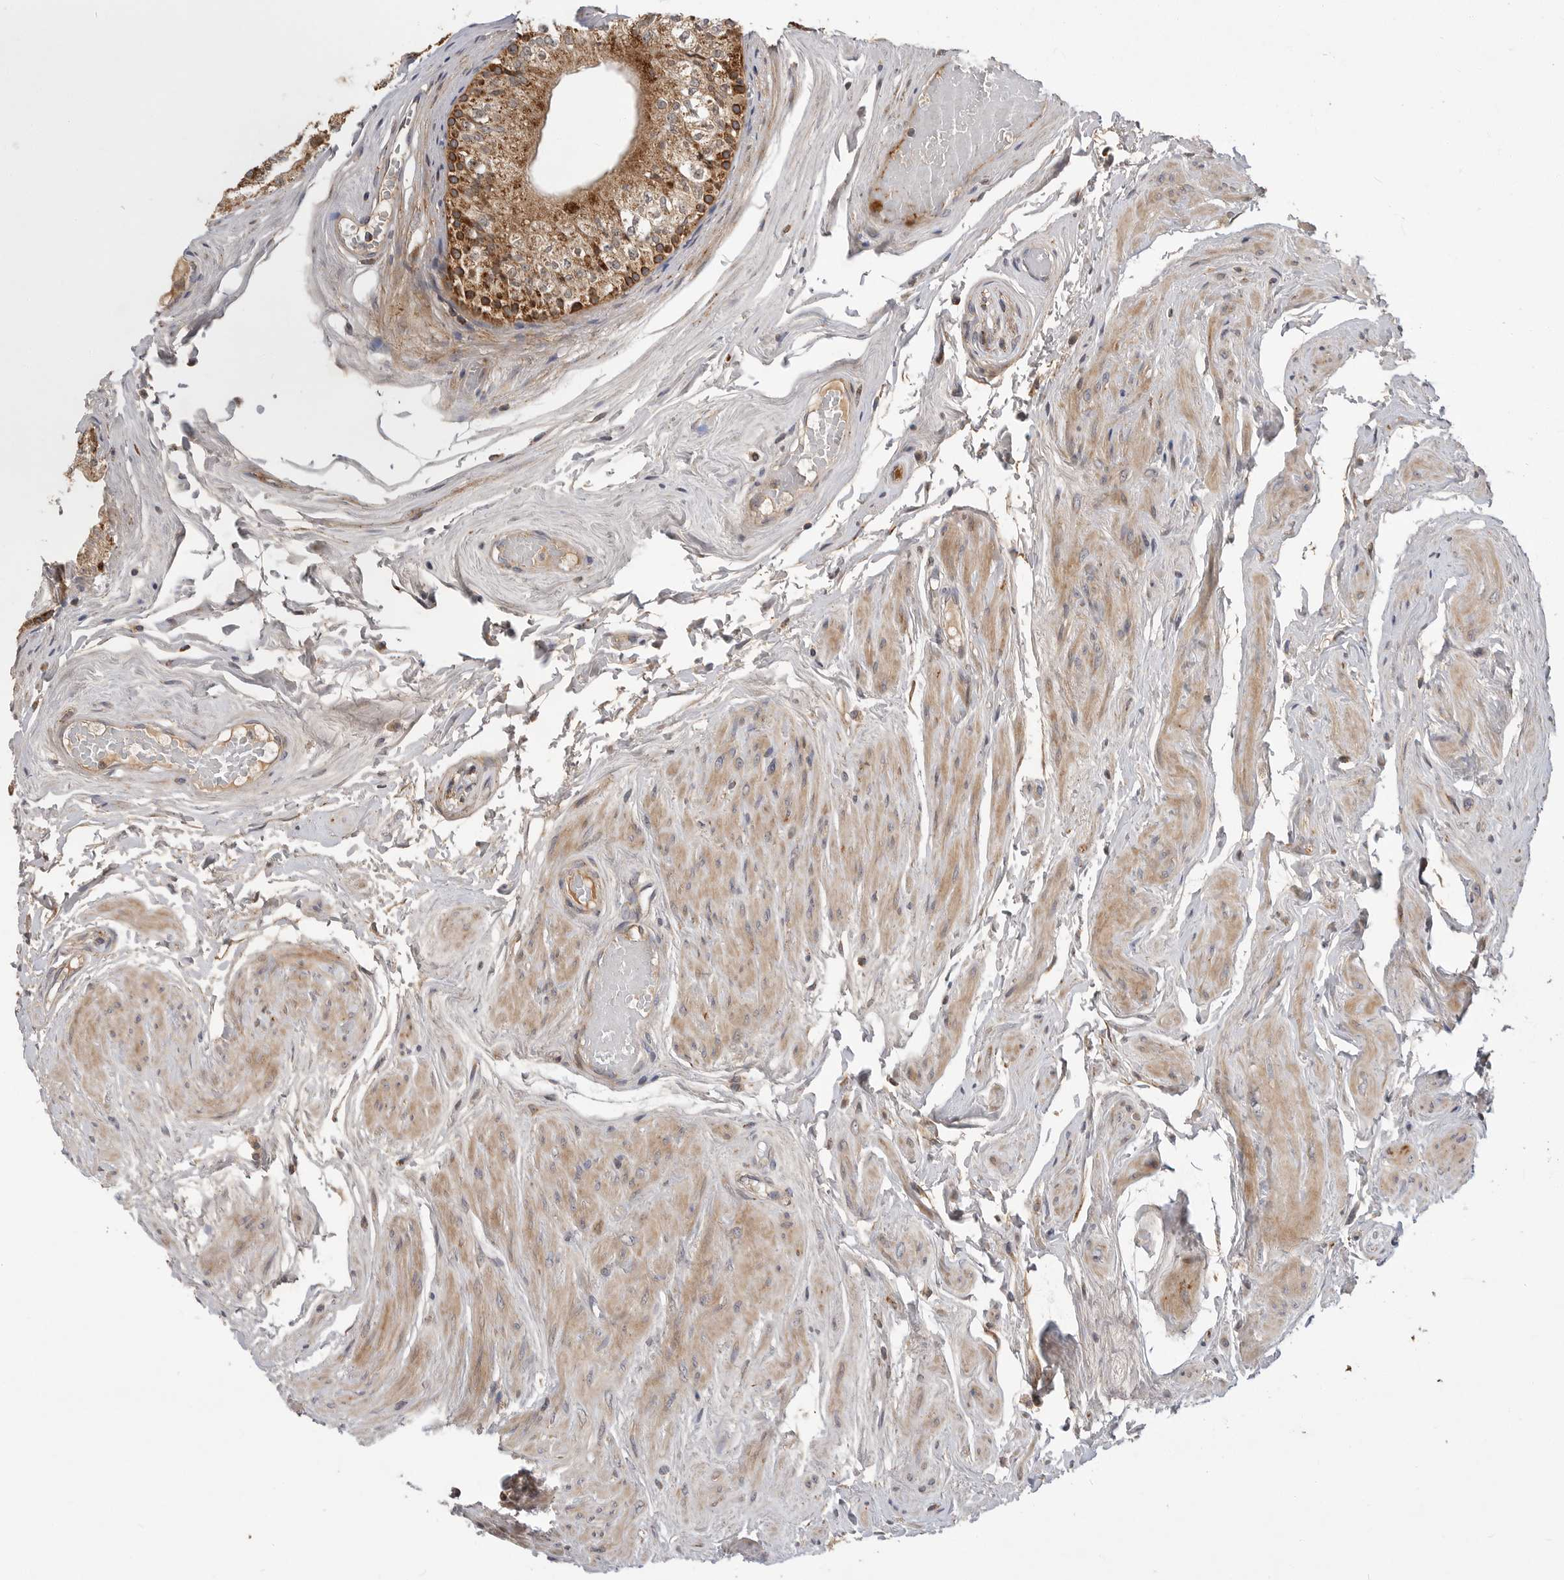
{"staining": {"intensity": "moderate", "quantity": ">75%", "location": "cytoplasmic/membranous"}, "tissue": "epididymis", "cell_type": "Glandular cells", "image_type": "normal", "snomed": [{"axis": "morphology", "description": "Normal tissue, NOS"}, {"axis": "topography", "description": "Epididymis"}], "caption": "Protein staining shows moderate cytoplasmic/membranous staining in approximately >75% of glandular cells in benign epididymis.", "gene": "KYAT3", "patient": {"sex": "male", "age": 79}}